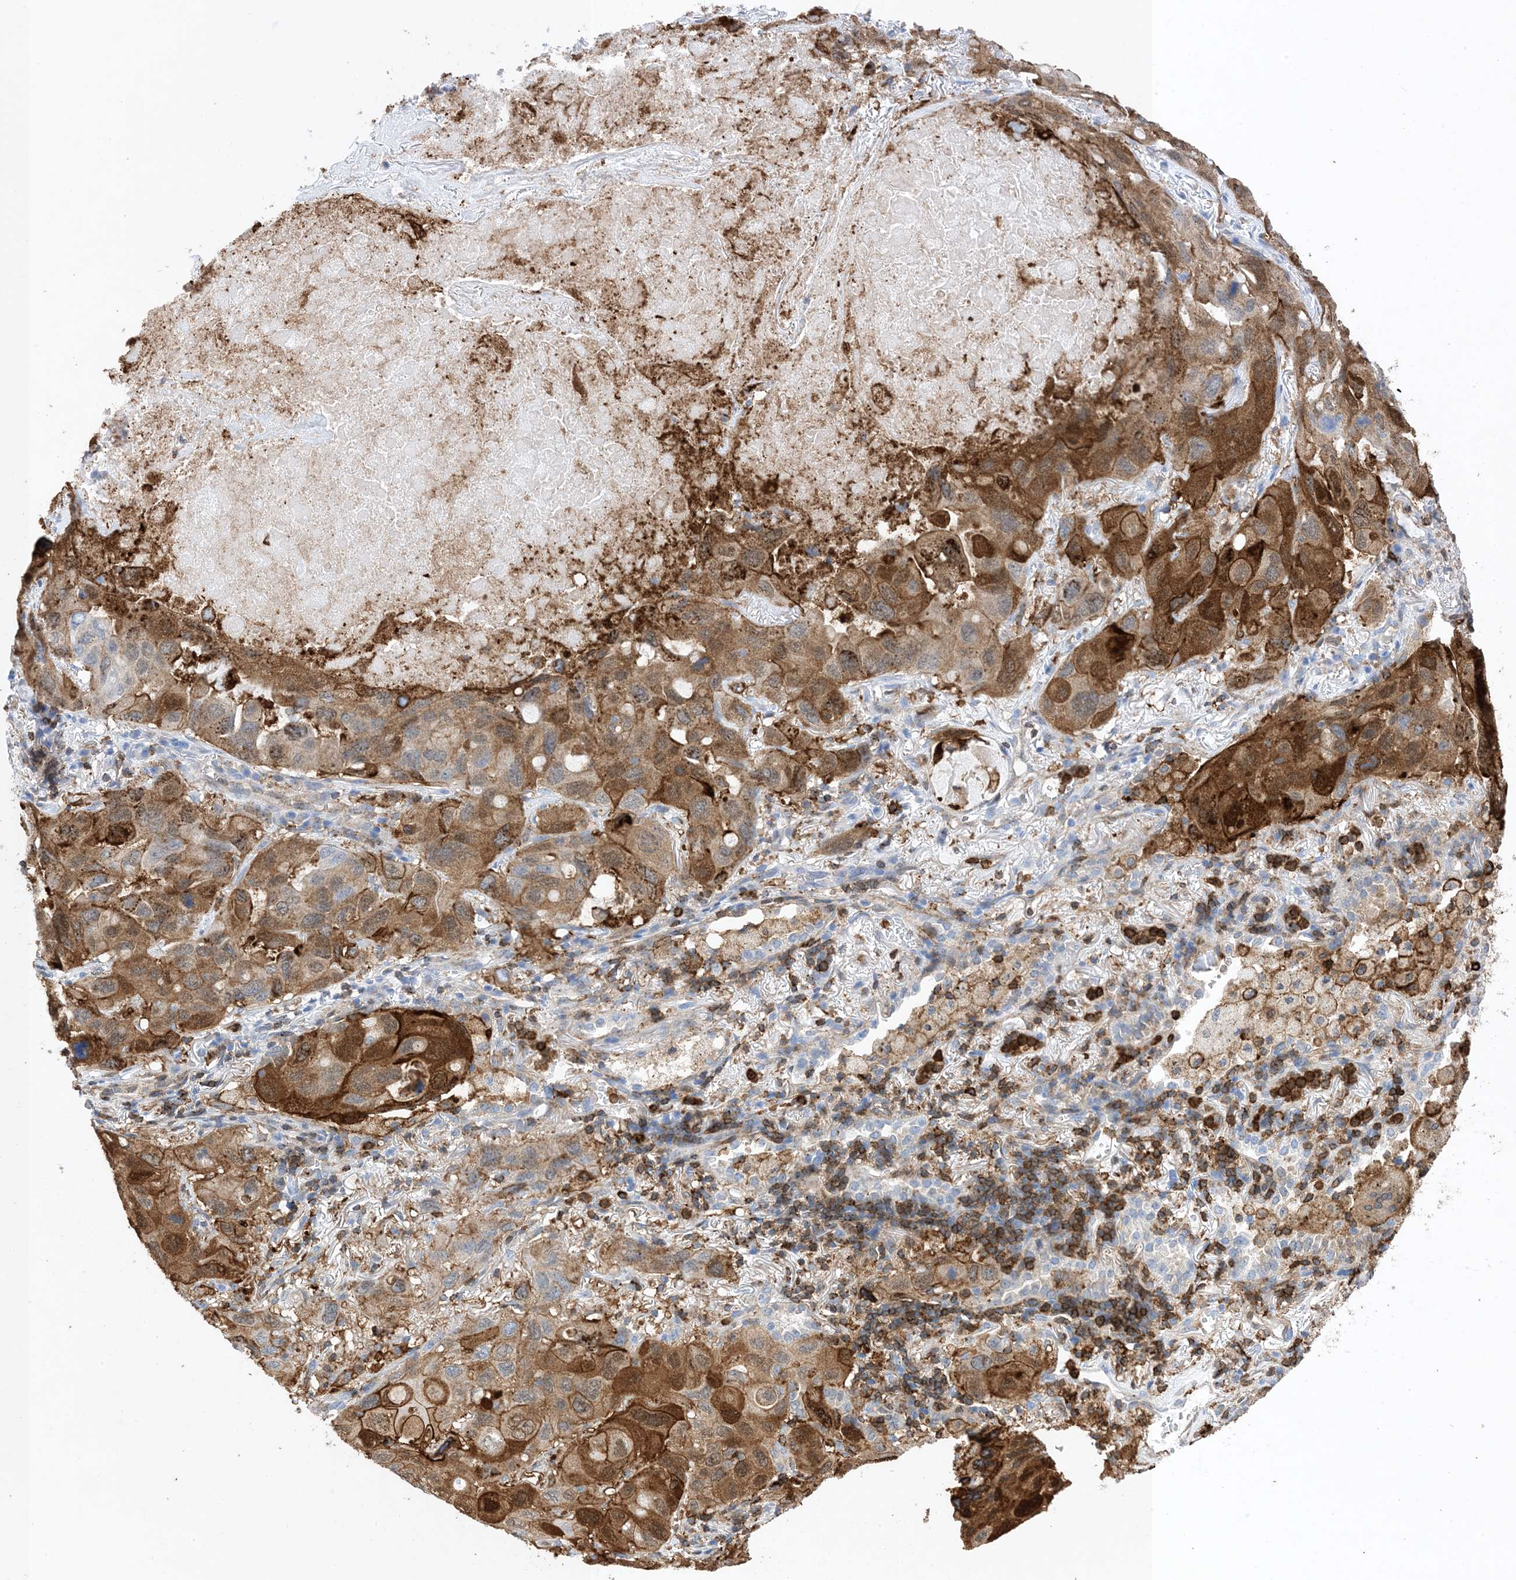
{"staining": {"intensity": "moderate", "quantity": ">75%", "location": "cytoplasmic/membranous"}, "tissue": "lung cancer", "cell_type": "Tumor cells", "image_type": "cancer", "snomed": [{"axis": "morphology", "description": "Squamous cell carcinoma, NOS"}, {"axis": "topography", "description": "Lung"}], "caption": "An immunohistochemistry image of neoplastic tissue is shown. Protein staining in brown labels moderate cytoplasmic/membranous positivity in lung cancer (squamous cell carcinoma) within tumor cells. The protein of interest is shown in brown color, while the nuclei are stained blue.", "gene": "ANXA1", "patient": {"sex": "female", "age": 73}}